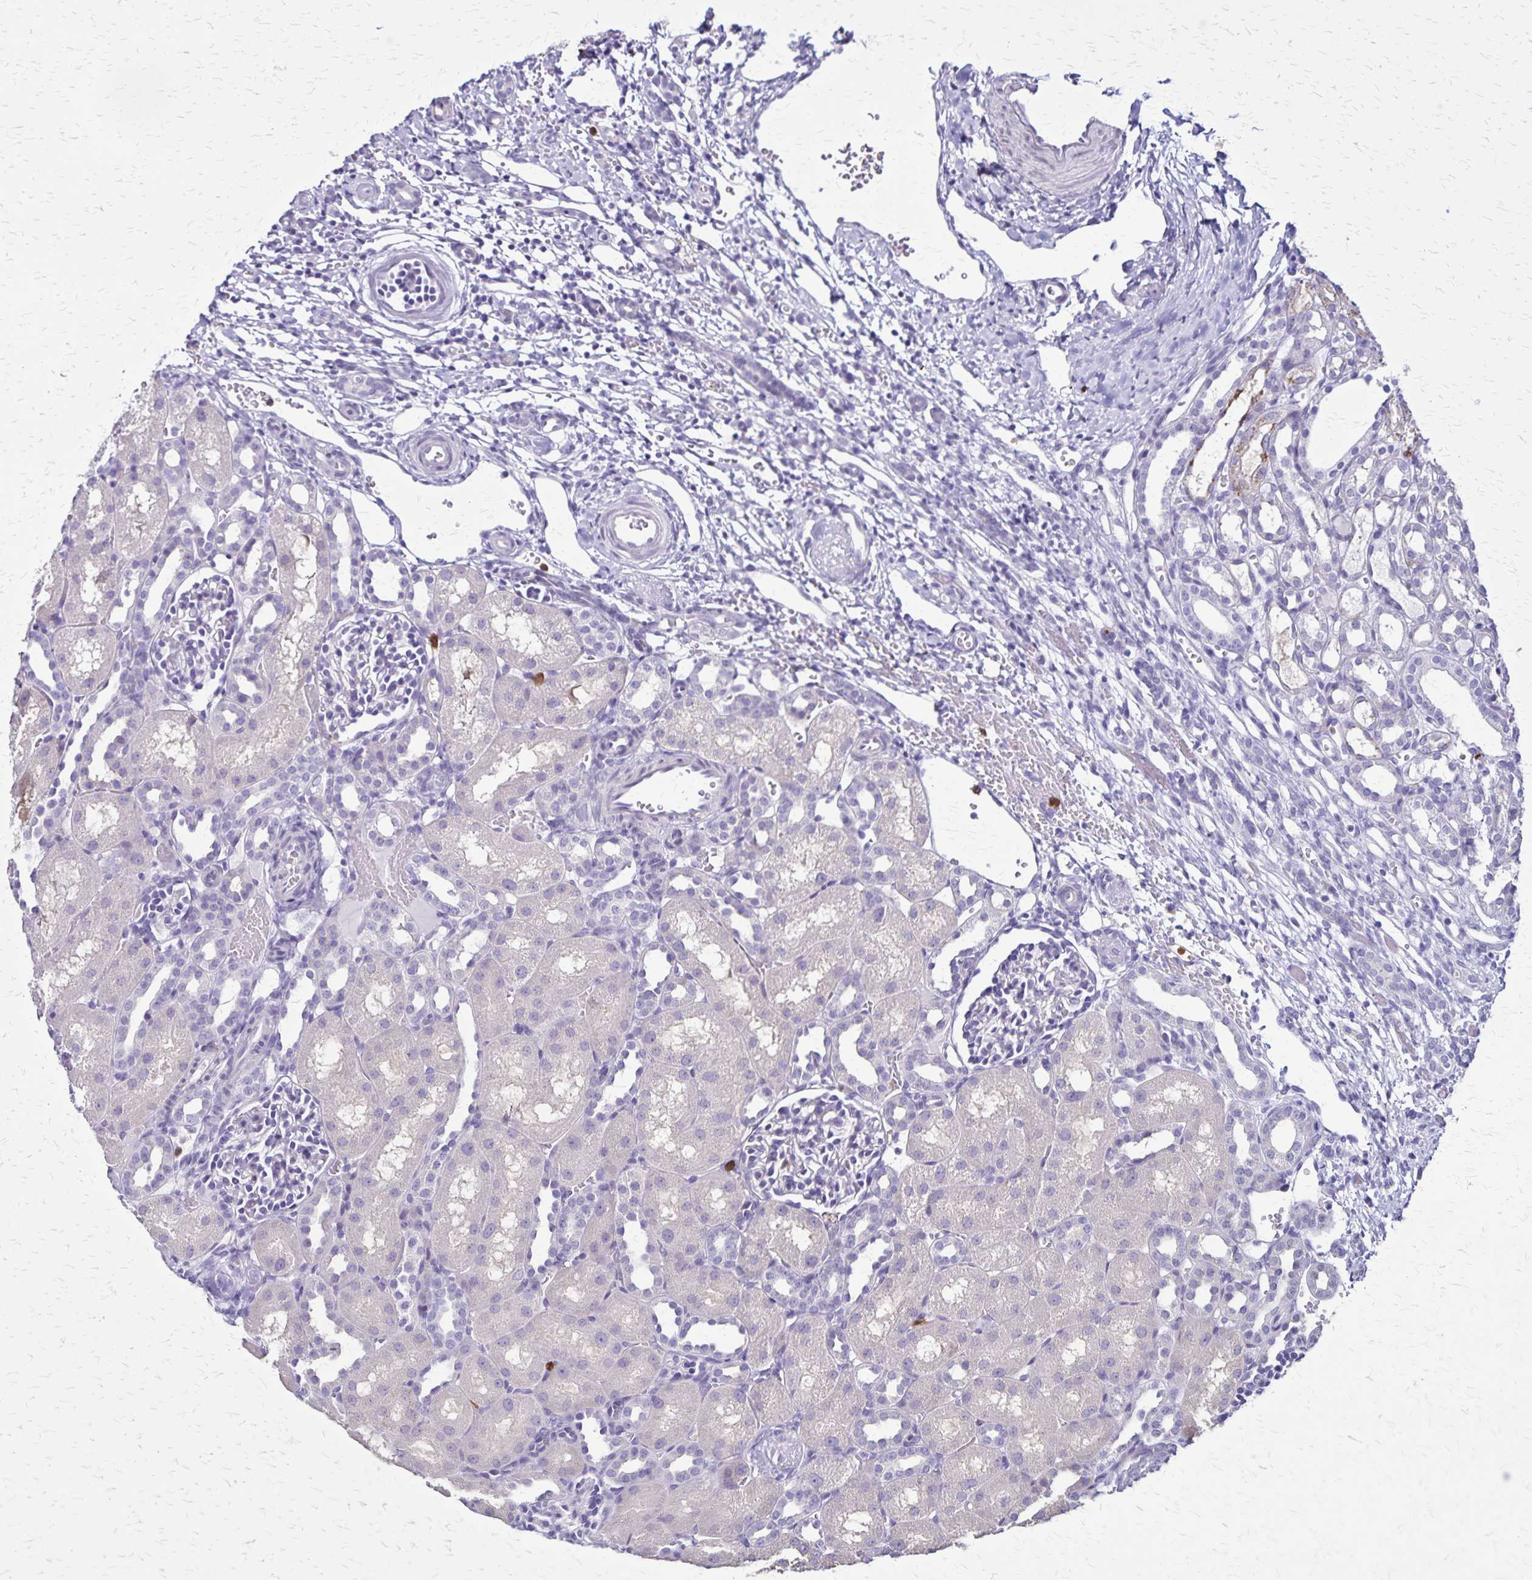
{"staining": {"intensity": "negative", "quantity": "none", "location": "none"}, "tissue": "kidney", "cell_type": "Cells in glomeruli", "image_type": "normal", "snomed": [{"axis": "morphology", "description": "Normal tissue, NOS"}, {"axis": "topography", "description": "Kidney"}], "caption": "This is a micrograph of immunohistochemistry (IHC) staining of unremarkable kidney, which shows no positivity in cells in glomeruli.", "gene": "ULBP3", "patient": {"sex": "male", "age": 1}}